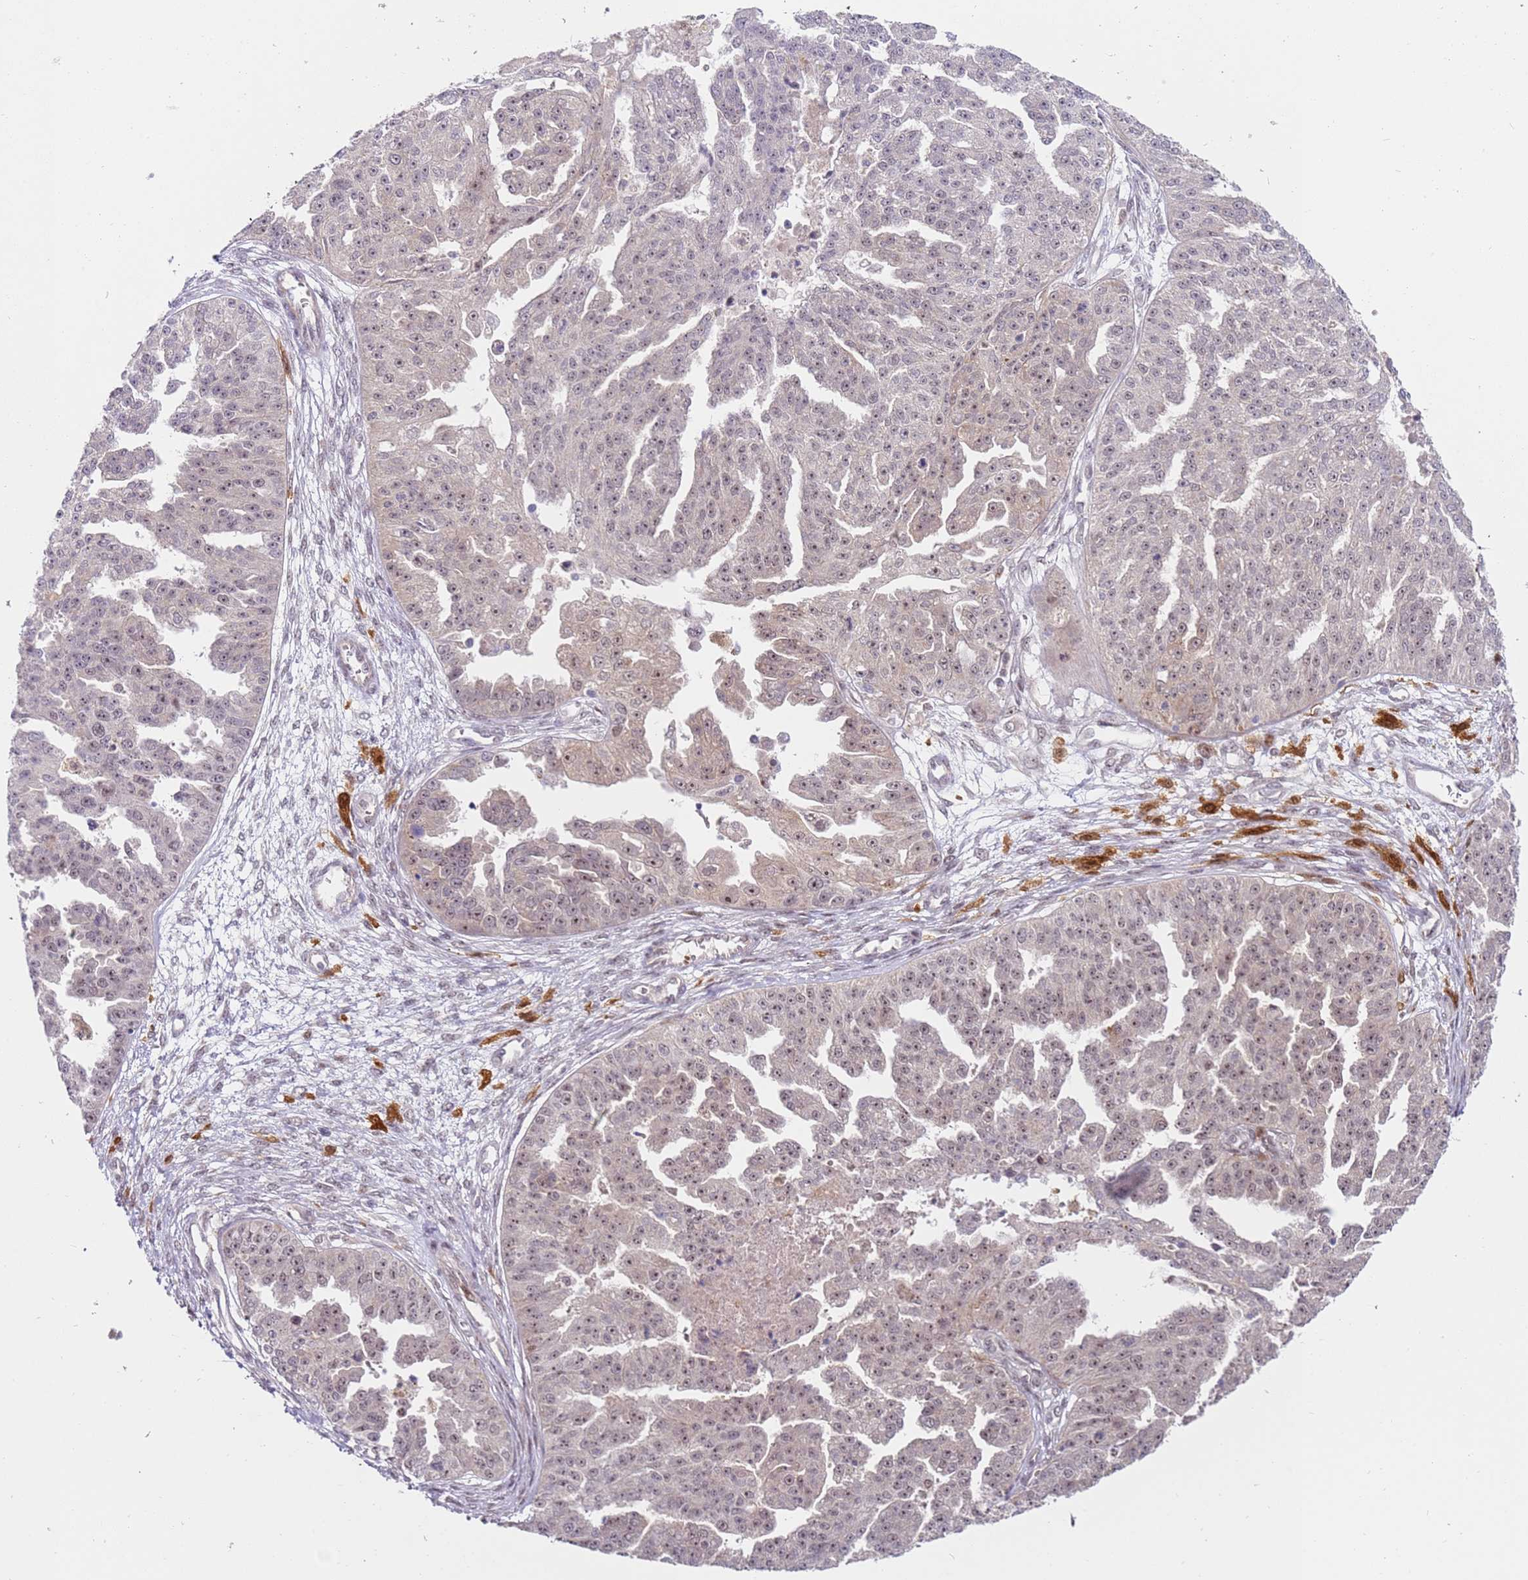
{"staining": {"intensity": "weak", "quantity": "25%-75%", "location": "nuclear"}, "tissue": "ovarian cancer", "cell_type": "Tumor cells", "image_type": "cancer", "snomed": [{"axis": "morphology", "description": "Cystadenocarcinoma, serous, NOS"}, {"axis": "topography", "description": "Ovary"}], "caption": "Serous cystadenocarcinoma (ovarian) was stained to show a protein in brown. There is low levels of weak nuclear staining in about 25%-75% of tumor cells.", "gene": "LGALSL", "patient": {"sex": "female", "age": 58}}